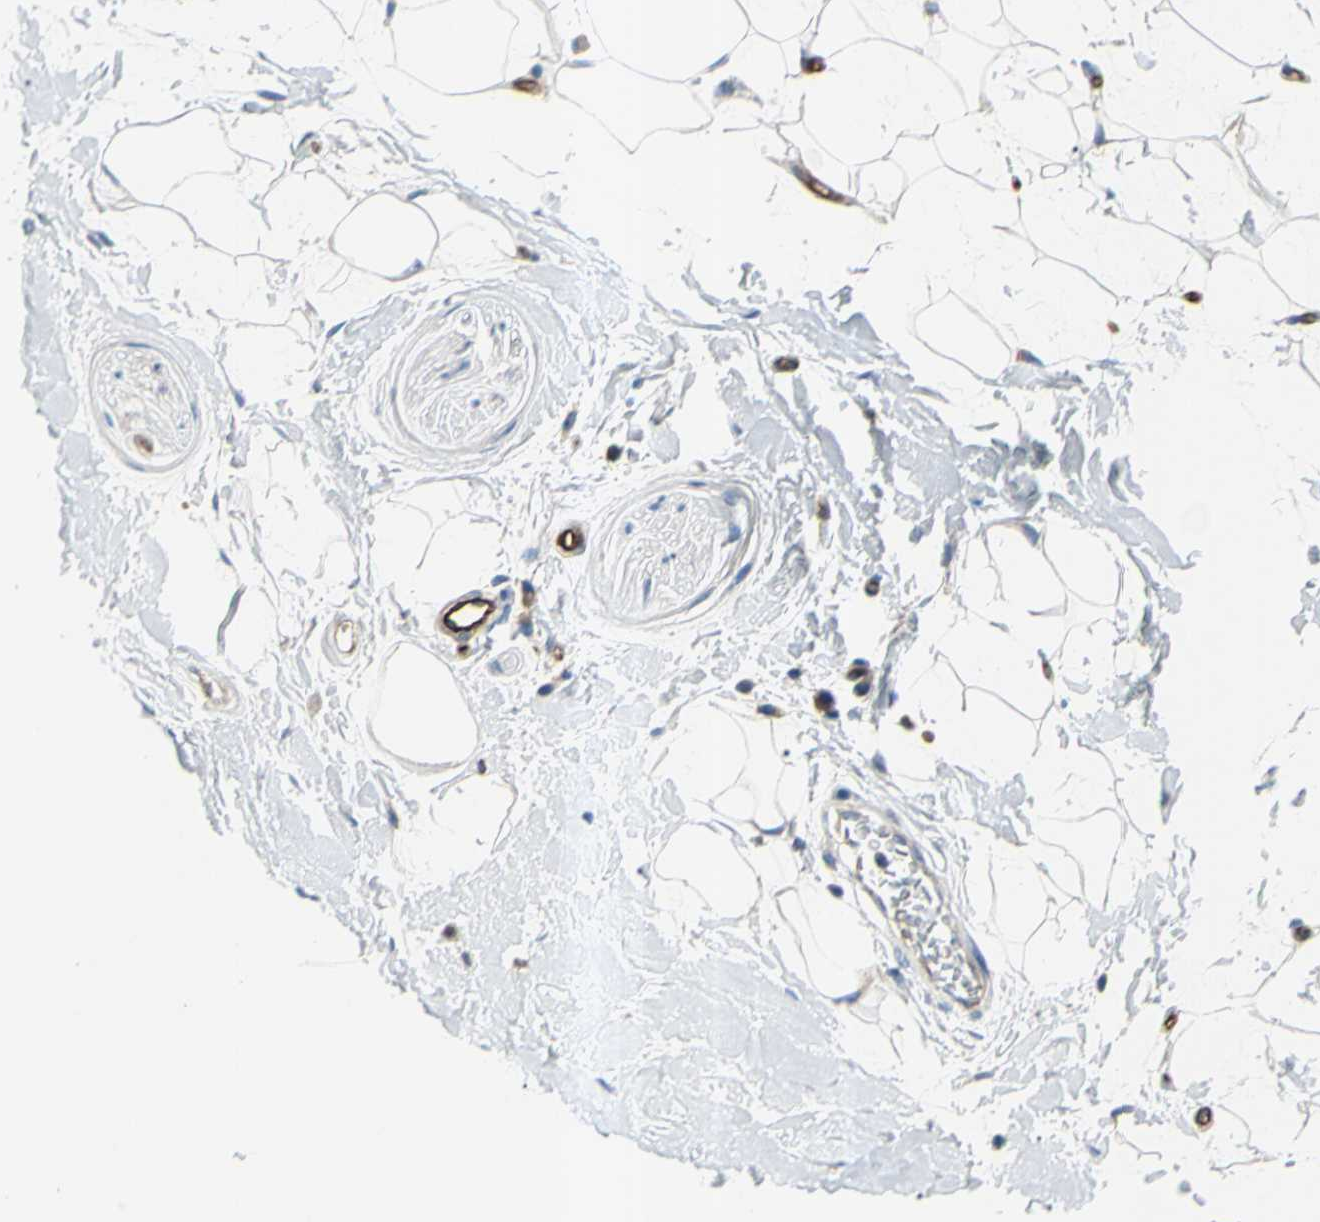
{"staining": {"intensity": "negative", "quantity": "none", "location": "none"}, "tissue": "adipose tissue", "cell_type": "Adipocytes", "image_type": "normal", "snomed": [{"axis": "morphology", "description": "Normal tissue, NOS"}, {"axis": "topography", "description": "Soft tissue"}], "caption": "High magnification brightfield microscopy of normal adipose tissue stained with DAB (3,3'-diaminobenzidine) (brown) and counterstained with hematoxylin (blue): adipocytes show no significant positivity. Nuclei are stained in blue.", "gene": "PRRG2", "patient": {"sex": "male", "age": 72}}